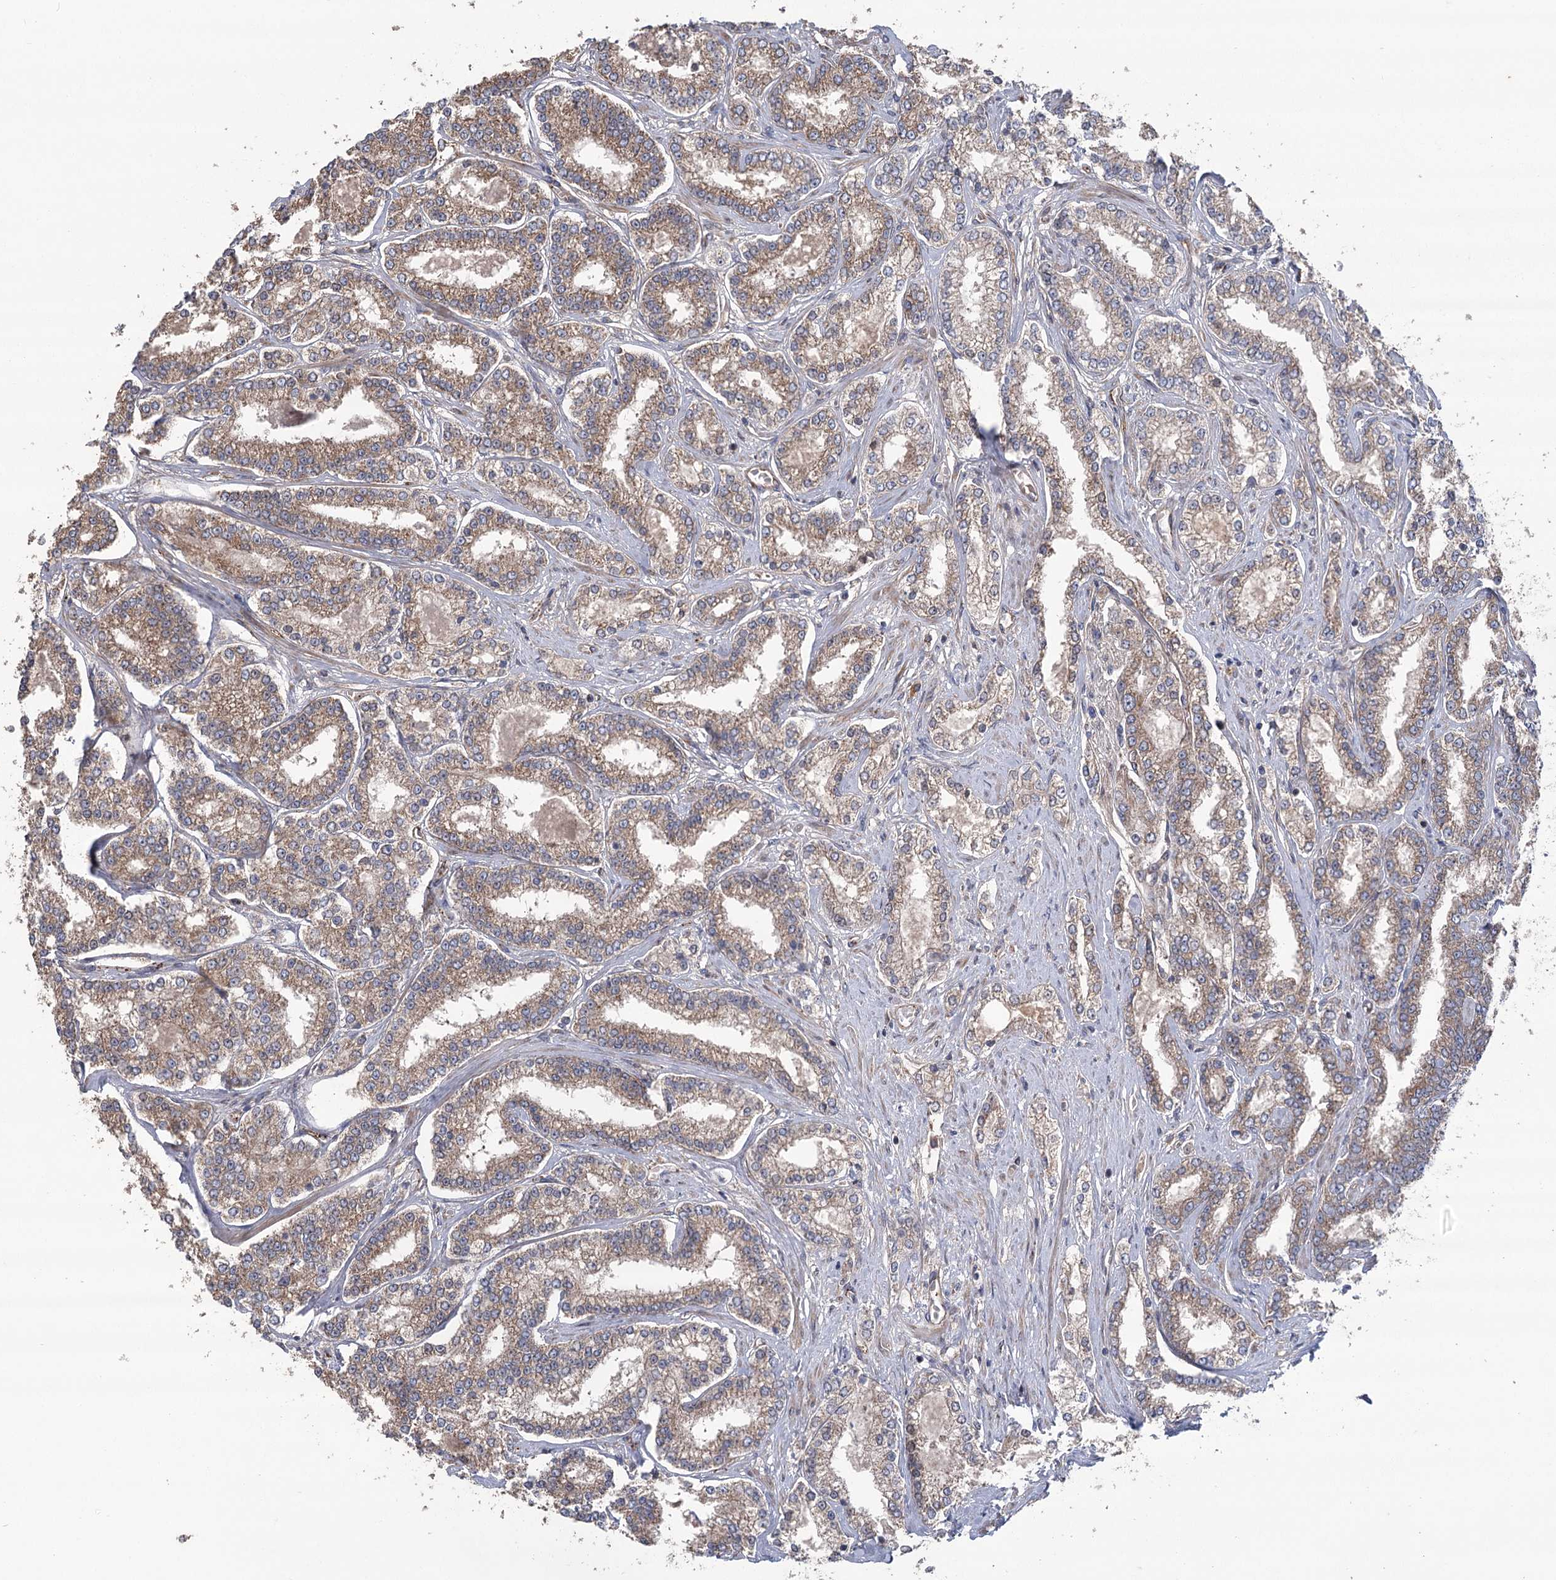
{"staining": {"intensity": "moderate", "quantity": ">75%", "location": "cytoplasmic/membranous"}, "tissue": "prostate cancer", "cell_type": "Tumor cells", "image_type": "cancer", "snomed": [{"axis": "morphology", "description": "Normal tissue, NOS"}, {"axis": "morphology", "description": "Adenocarcinoma, High grade"}, {"axis": "topography", "description": "Prostate"}], "caption": "There is medium levels of moderate cytoplasmic/membranous expression in tumor cells of prostate high-grade adenocarcinoma, as demonstrated by immunohistochemical staining (brown color).", "gene": "RWDD4", "patient": {"sex": "male", "age": 83}}